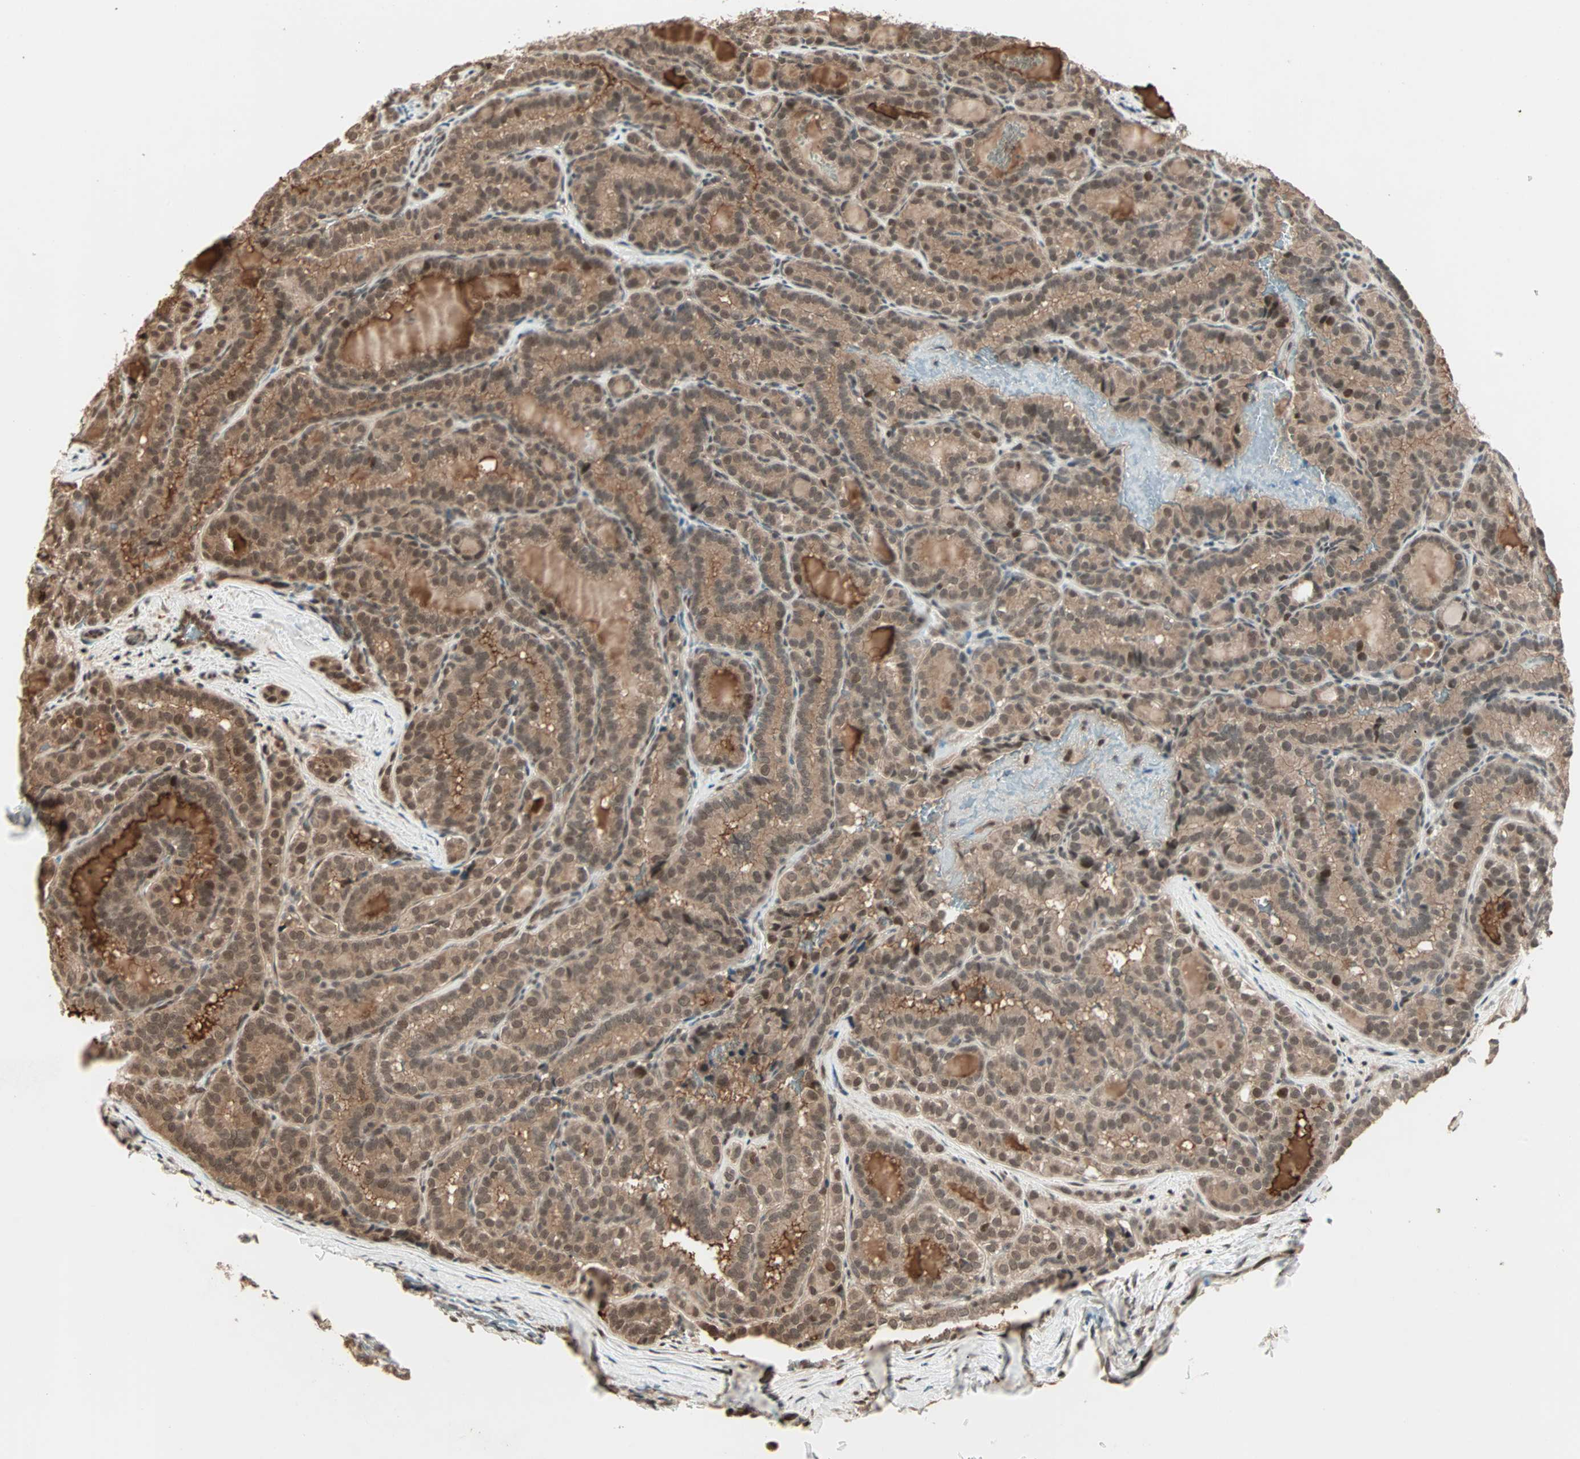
{"staining": {"intensity": "moderate", "quantity": ">75%", "location": "cytoplasmic/membranous,nuclear"}, "tissue": "thyroid cancer", "cell_type": "Tumor cells", "image_type": "cancer", "snomed": [{"axis": "morphology", "description": "Normal tissue, NOS"}, {"axis": "morphology", "description": "Papillary adenocarcinoma, NOS"}, {"axis": "topography", "description": "Thyroid gland"}], "caption": "A brown stain highlights moderate cytoplasmic/membranous and nuclear staining of a protein in thyroid cancer (papillary adenocarcinoma) tumor cells. (brown staining indicates protein expression, while blue staining denotes nuclei).", "gene": "ZNF701", "patient": {"sex": "female", "age": 30}}